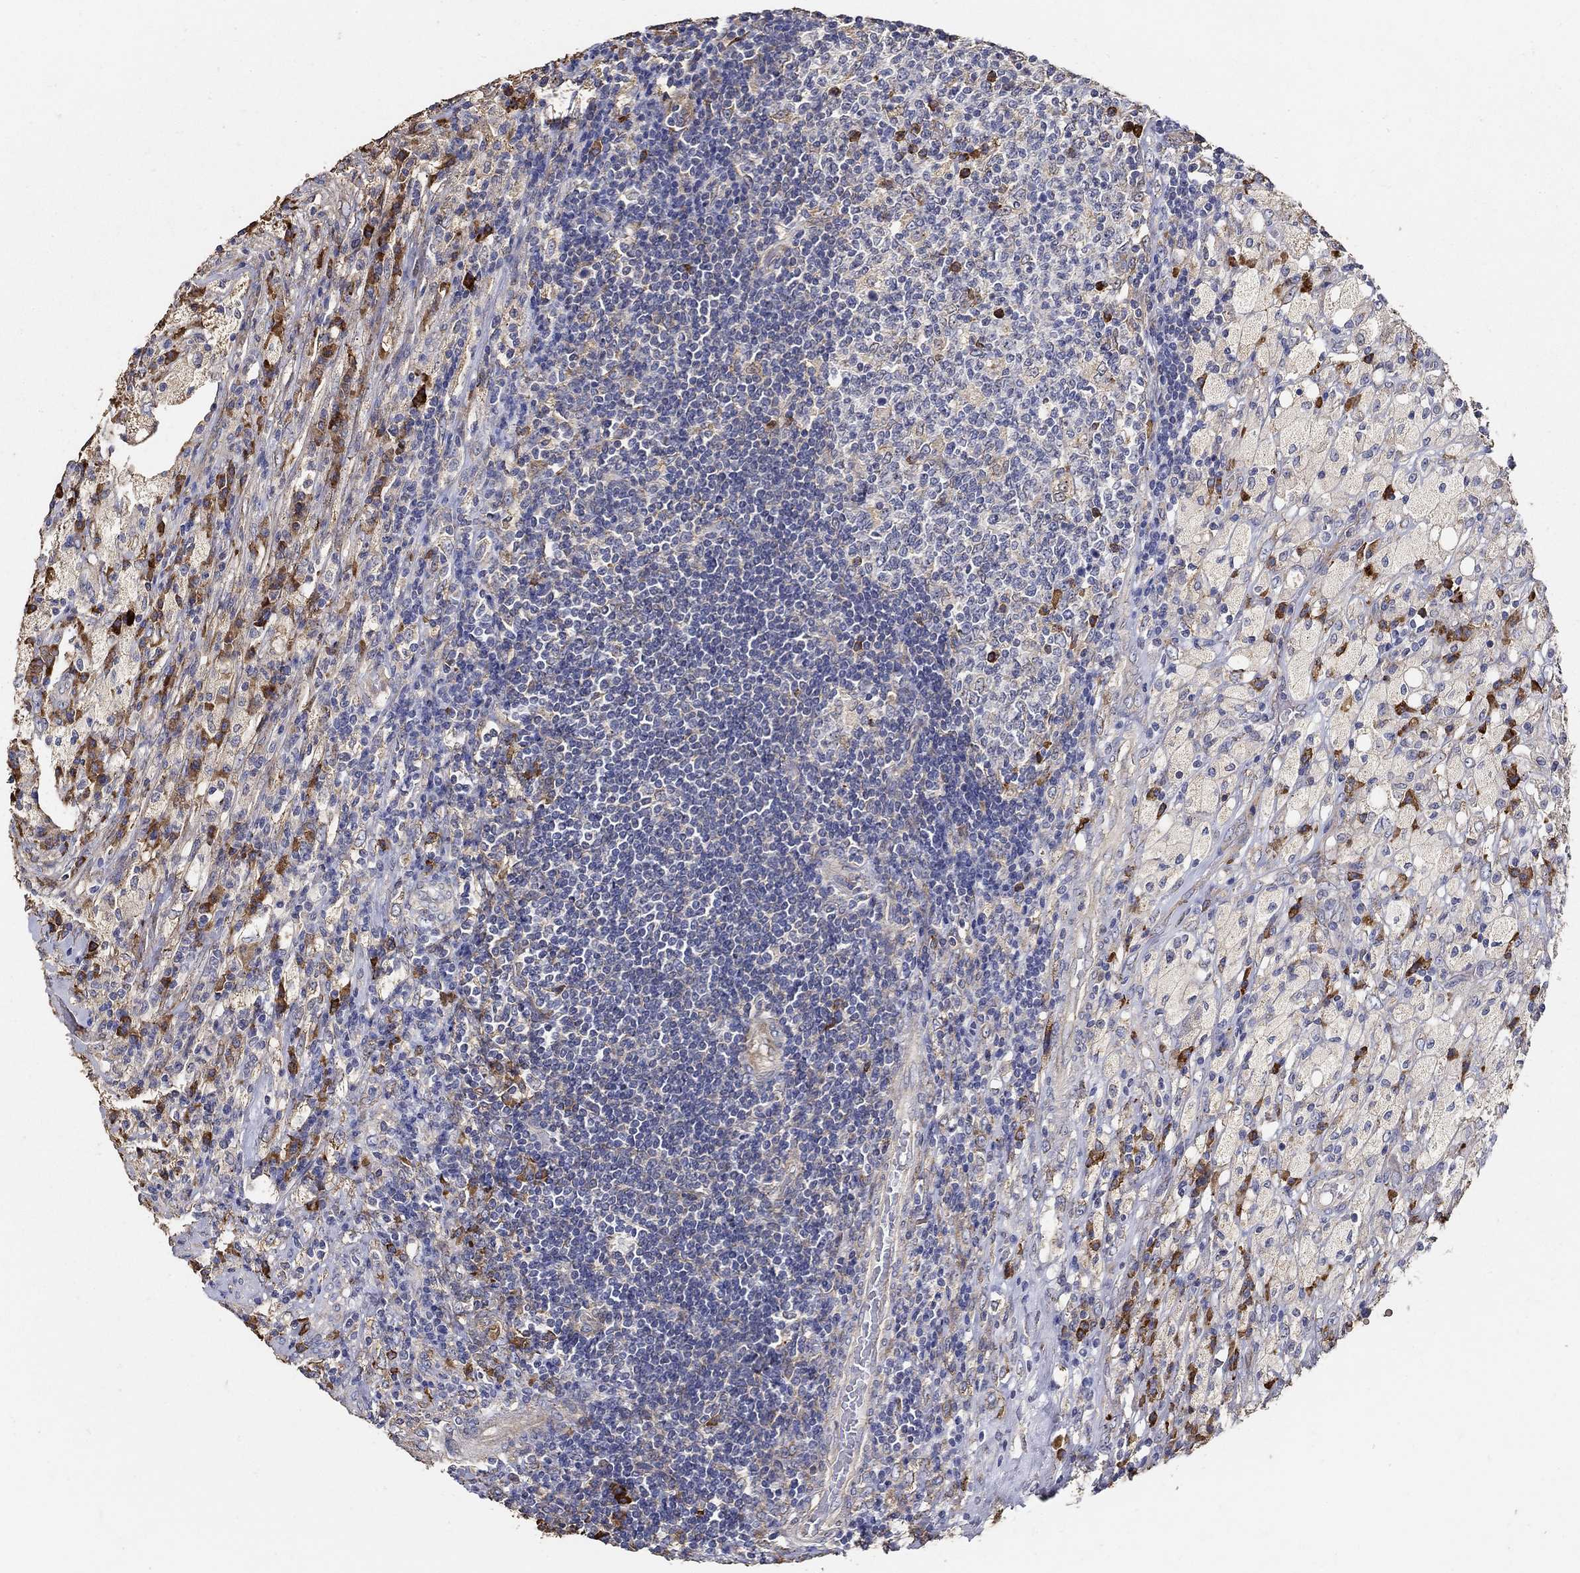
{"staining": {"intensity": "negative", "quantity": "none", "location": "none"}, "tissue": "testis cancer", "cell_type": "Tumor cells", "image_type": "cancer", "snomed": [{"axis": "morphology", "description": "Necrosis, NOS"}, {"axis": "morphology", "description": "Carcinoma, Embryonal, NOS"}, {"axis": "topography", "description": "Testis"}], "caption": "This is a histopathology image of IHC staining of testis cancer, which shows no positivity in tumor cells.", "gene": "EMILIN3", "patient": {"sex": "male", "age": 19}}